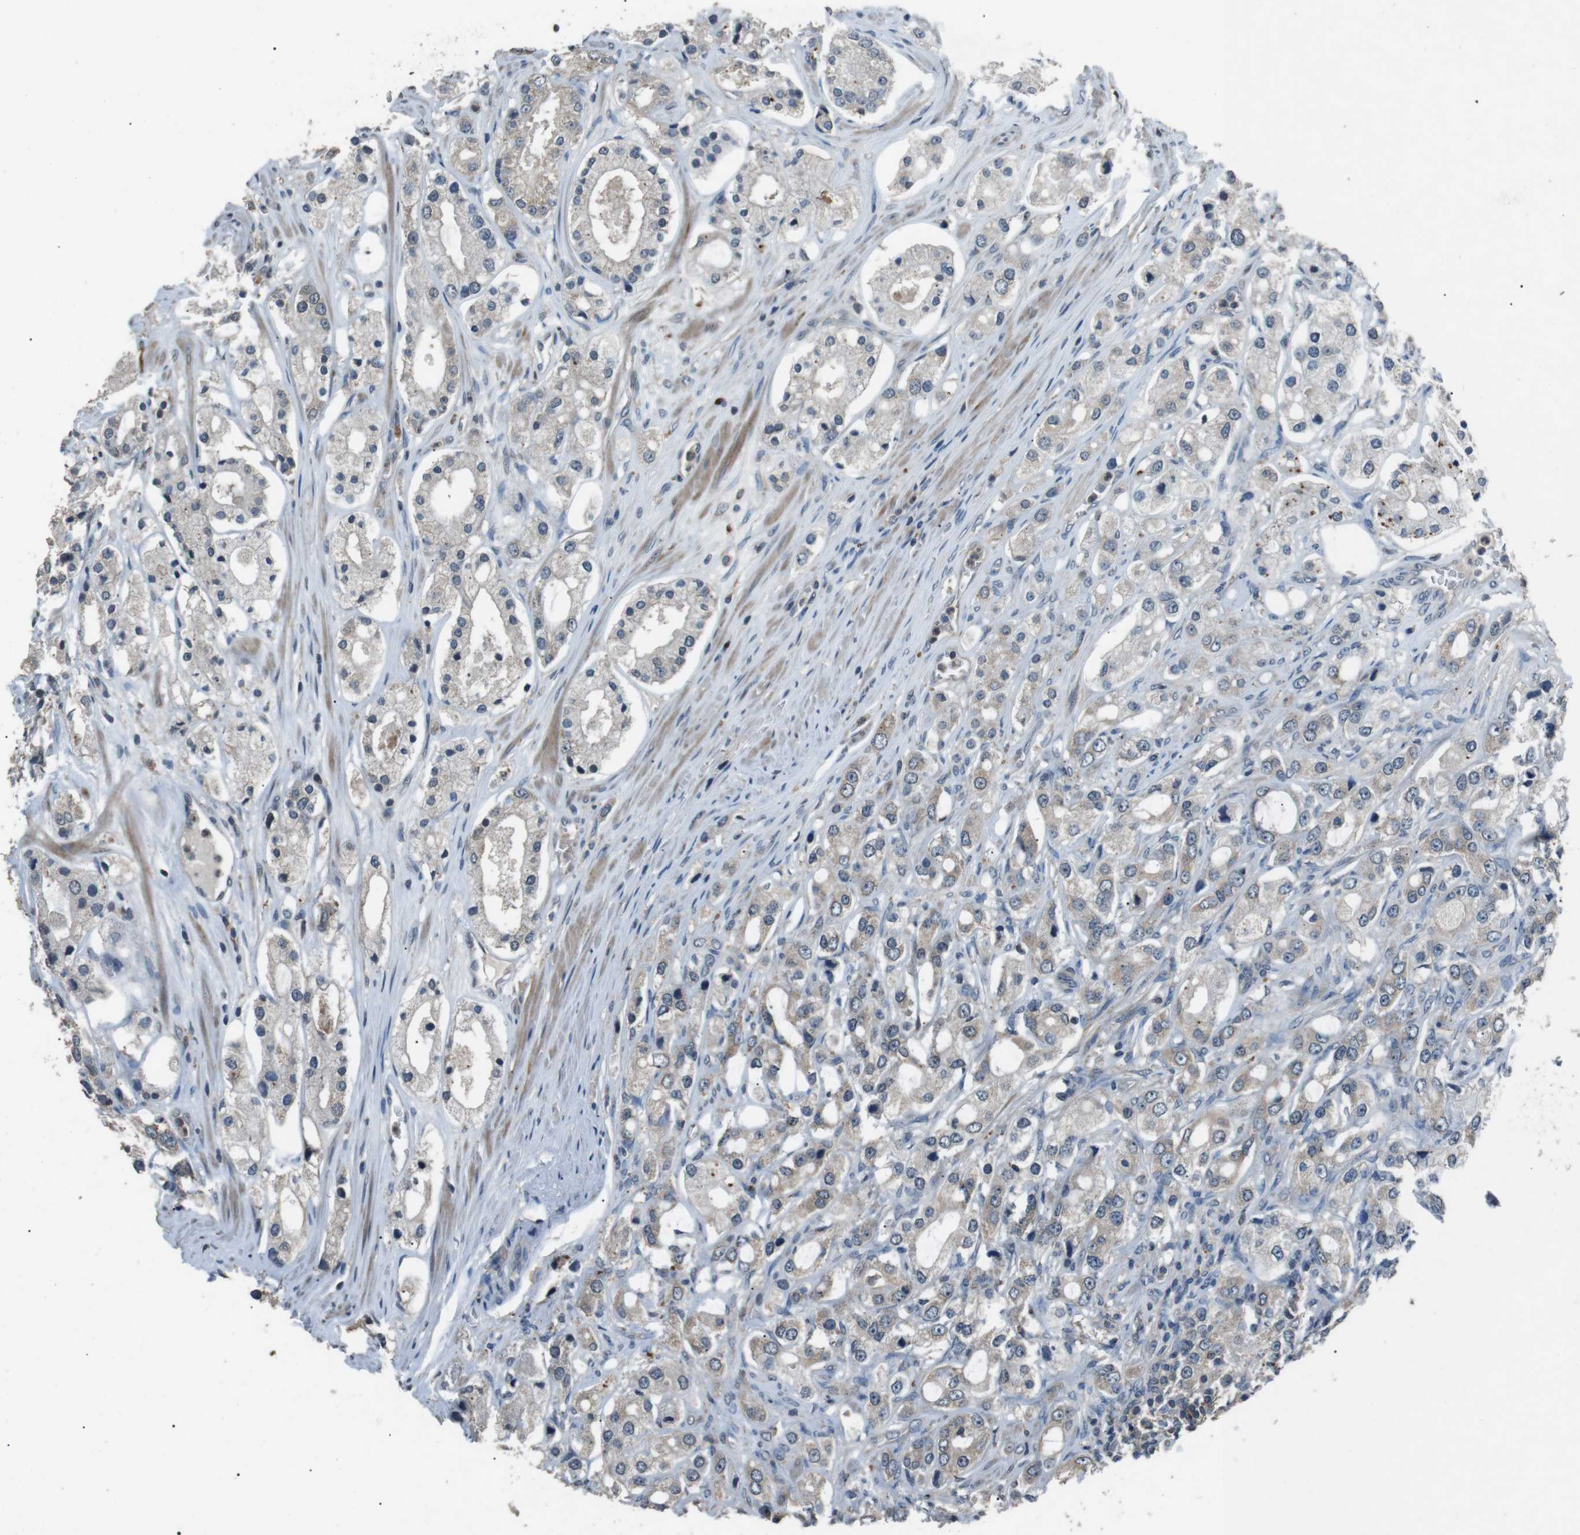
{"staining": {"intensity": "weak", "quantity": "<25%", "location": "cytoplasmic/membranous"}, "tissue": "prostate cancer", "cell_type": "Tumor cells", "image_type": "cancer", "snomed": [{"axis": "morphology", "description": "Adenocarcinoma, High grade"}, {"axis": "topography", "description": "Prostate"}], "caption": "A high-resolution image shows immunohistochemistry staining of adenocarcinoma (high-grade) (prostate), which exhibits no significant expression in tumor cells. (DAB IHC visualized using brightfield microscopy, high magnification).", "gene": "NEK7", "patient": {"sex": "male", "age": 65}}